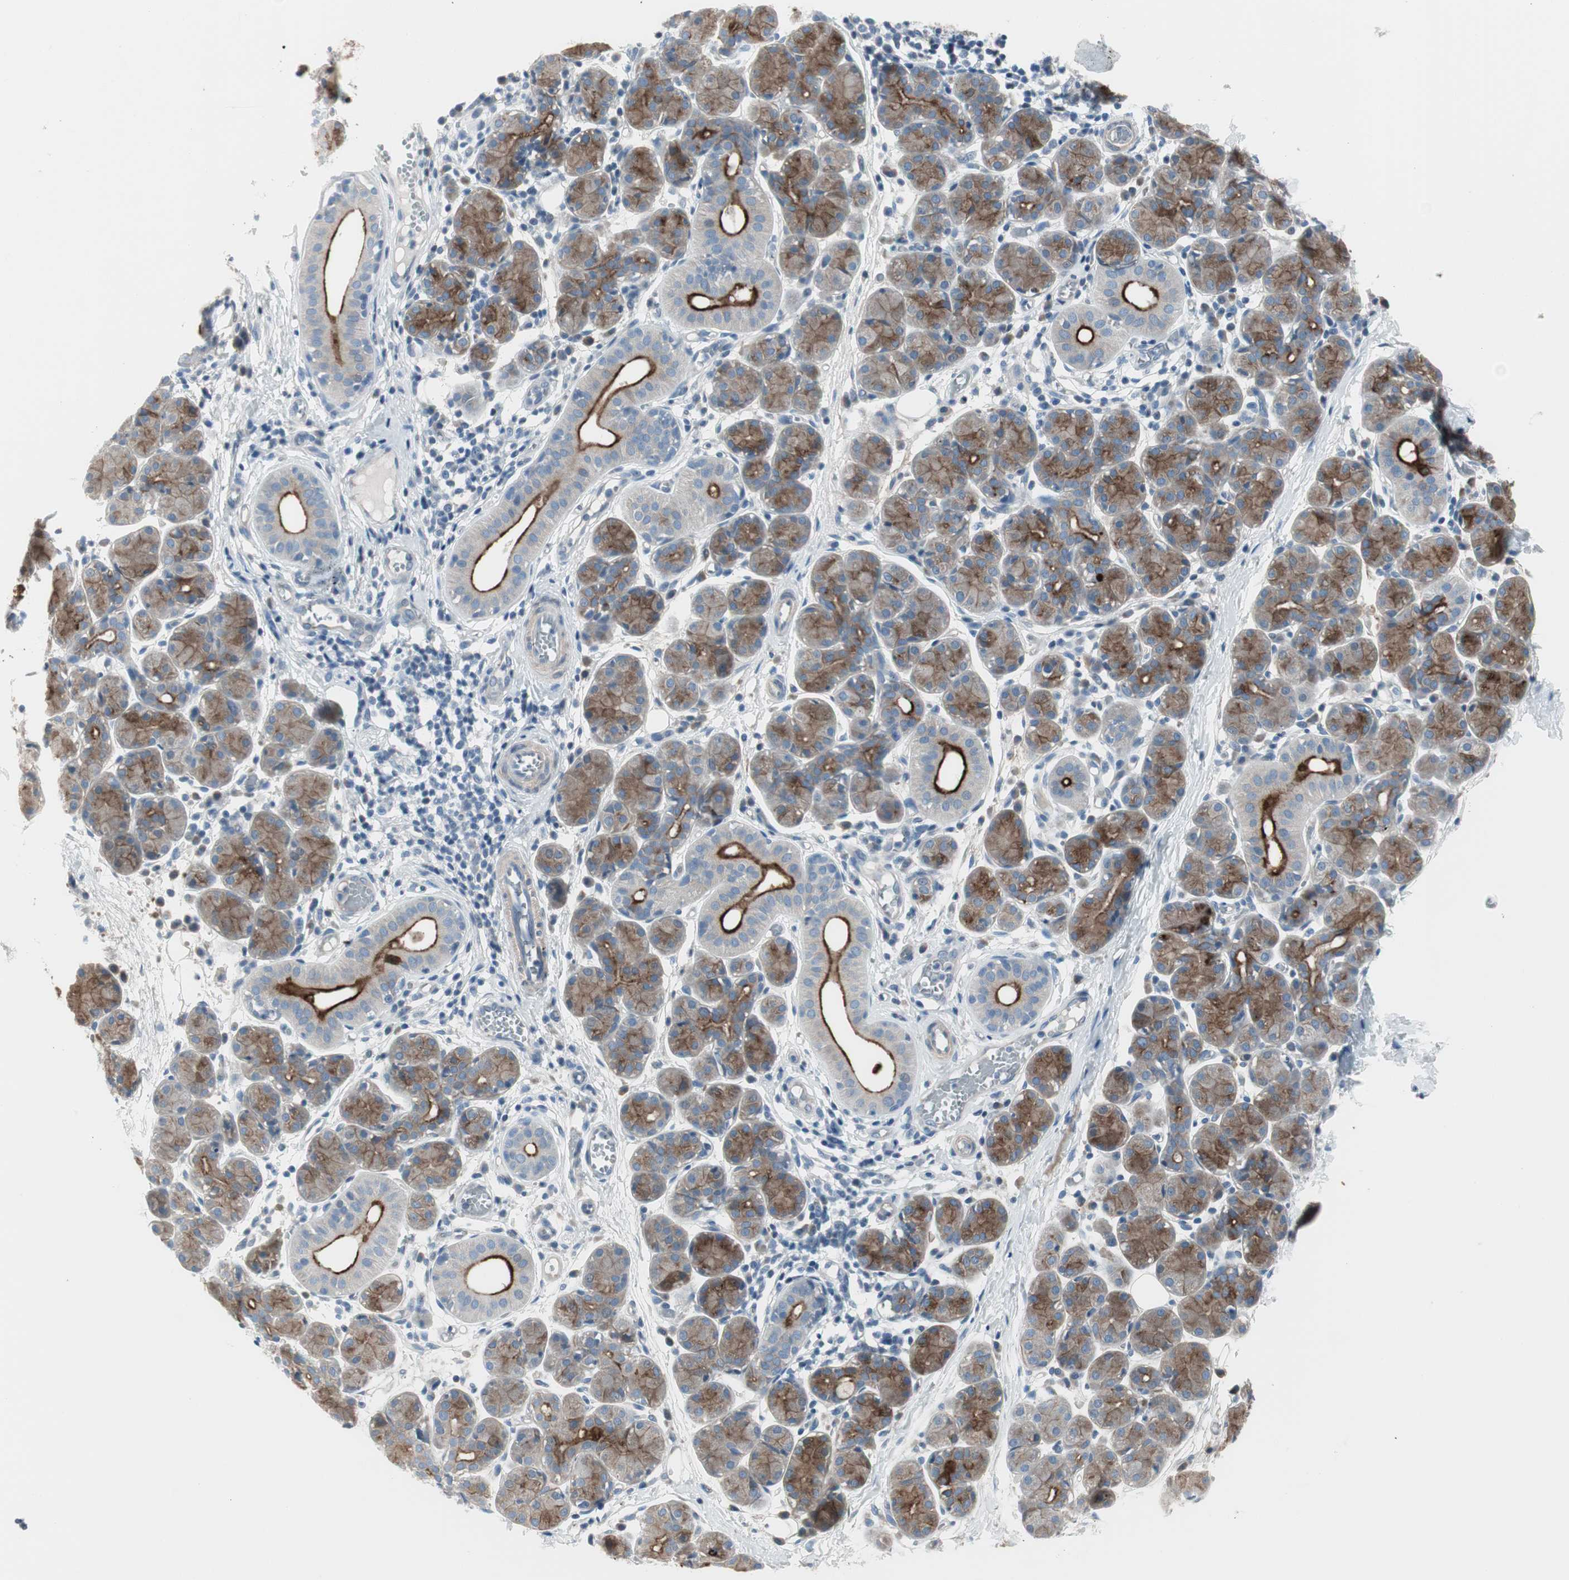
{"staining": {"intensity": "moderate", "quantity": ">75%", "location": "cytoplasmic/membranous"}, "tissue": "salivary gland", "cell_type": "Glandular cells", "image_type": "normal", "snomed": [{"axis": "morphology", "description": "Normal tissue, NOS"}, {"axis": "morphology", "description": "Inflammation, NOS"}, {"axis": "topography", "description": "Lymph node"}, {"axis": "topography", "description": "Salivary gland"}], "caption": "Human salivary gland stained with a protein marker shows moderate staining in glandular cells.", "gene": "PIGR", "patient": {"sex": "male", "age": 3}}